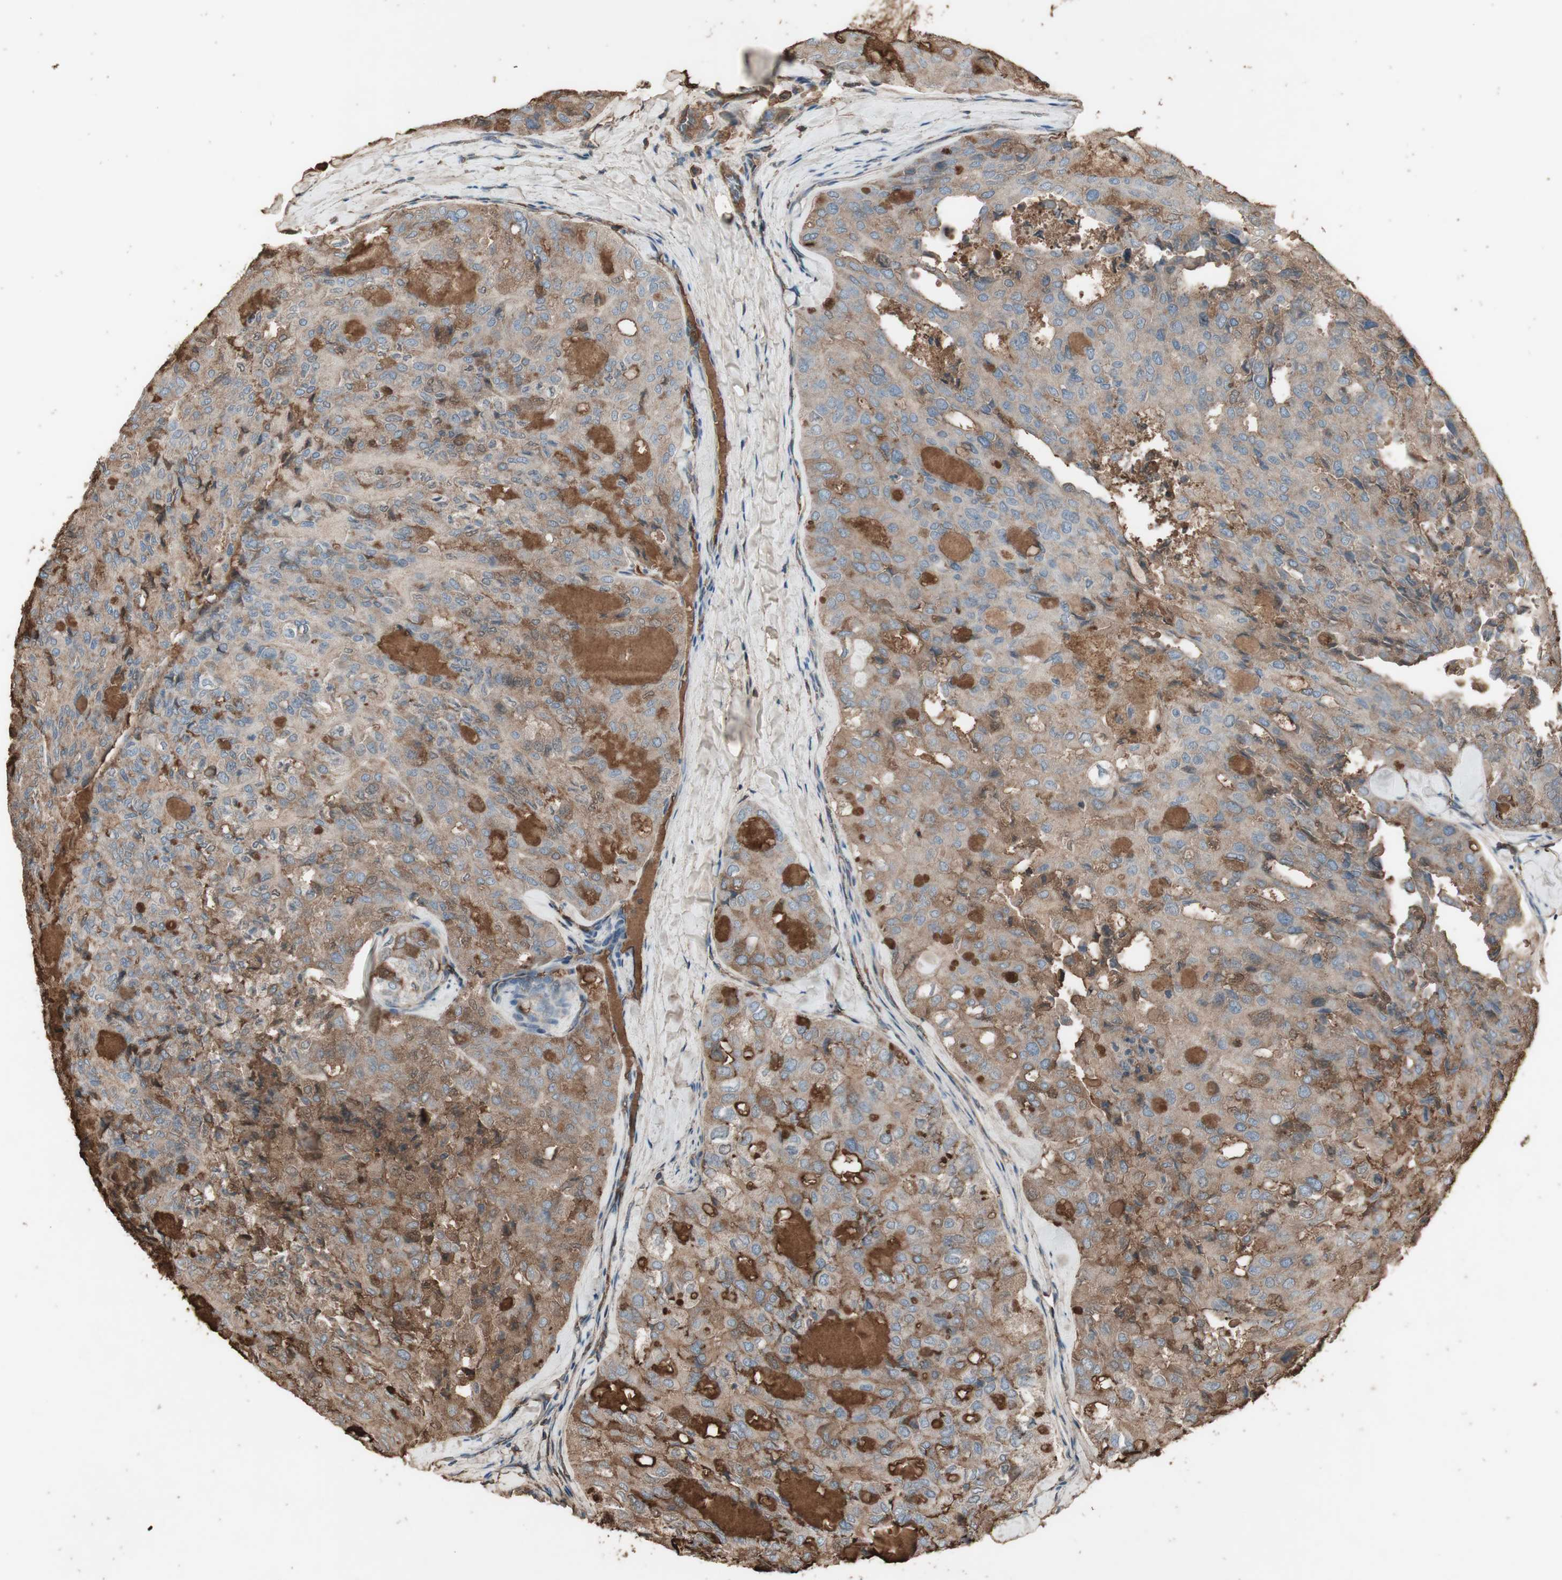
{"staining": {"intensity": "weak", "quantity": ">75%", "location": "cytoplasmic/membranous"}, "tissue": "thyroid cancer", "cell_type": "Tumor cells", "image_type": "cancer", "snomed": [{"axis": "morphology", "description": "Follicular adenoma carcinoma, NOS"}, {"axis": "topography", "description": "Thyroid gland"}], "caption": "An immunohistochemistry (IHC) image of neoplastic tissue is shown. Protein staining in brown labels weak cytoplasmic/membranous positivity in follicular adenoma carcinoma (thyroid) within tumor cells. (Stains: DAB (3,3'-diaminobenzidine) in brown, nuclei in blue, Microscopy: brightfield microscopy at high magnification).", "gene": "MMP14", "patient": {"sex": "male", "age": 75}}